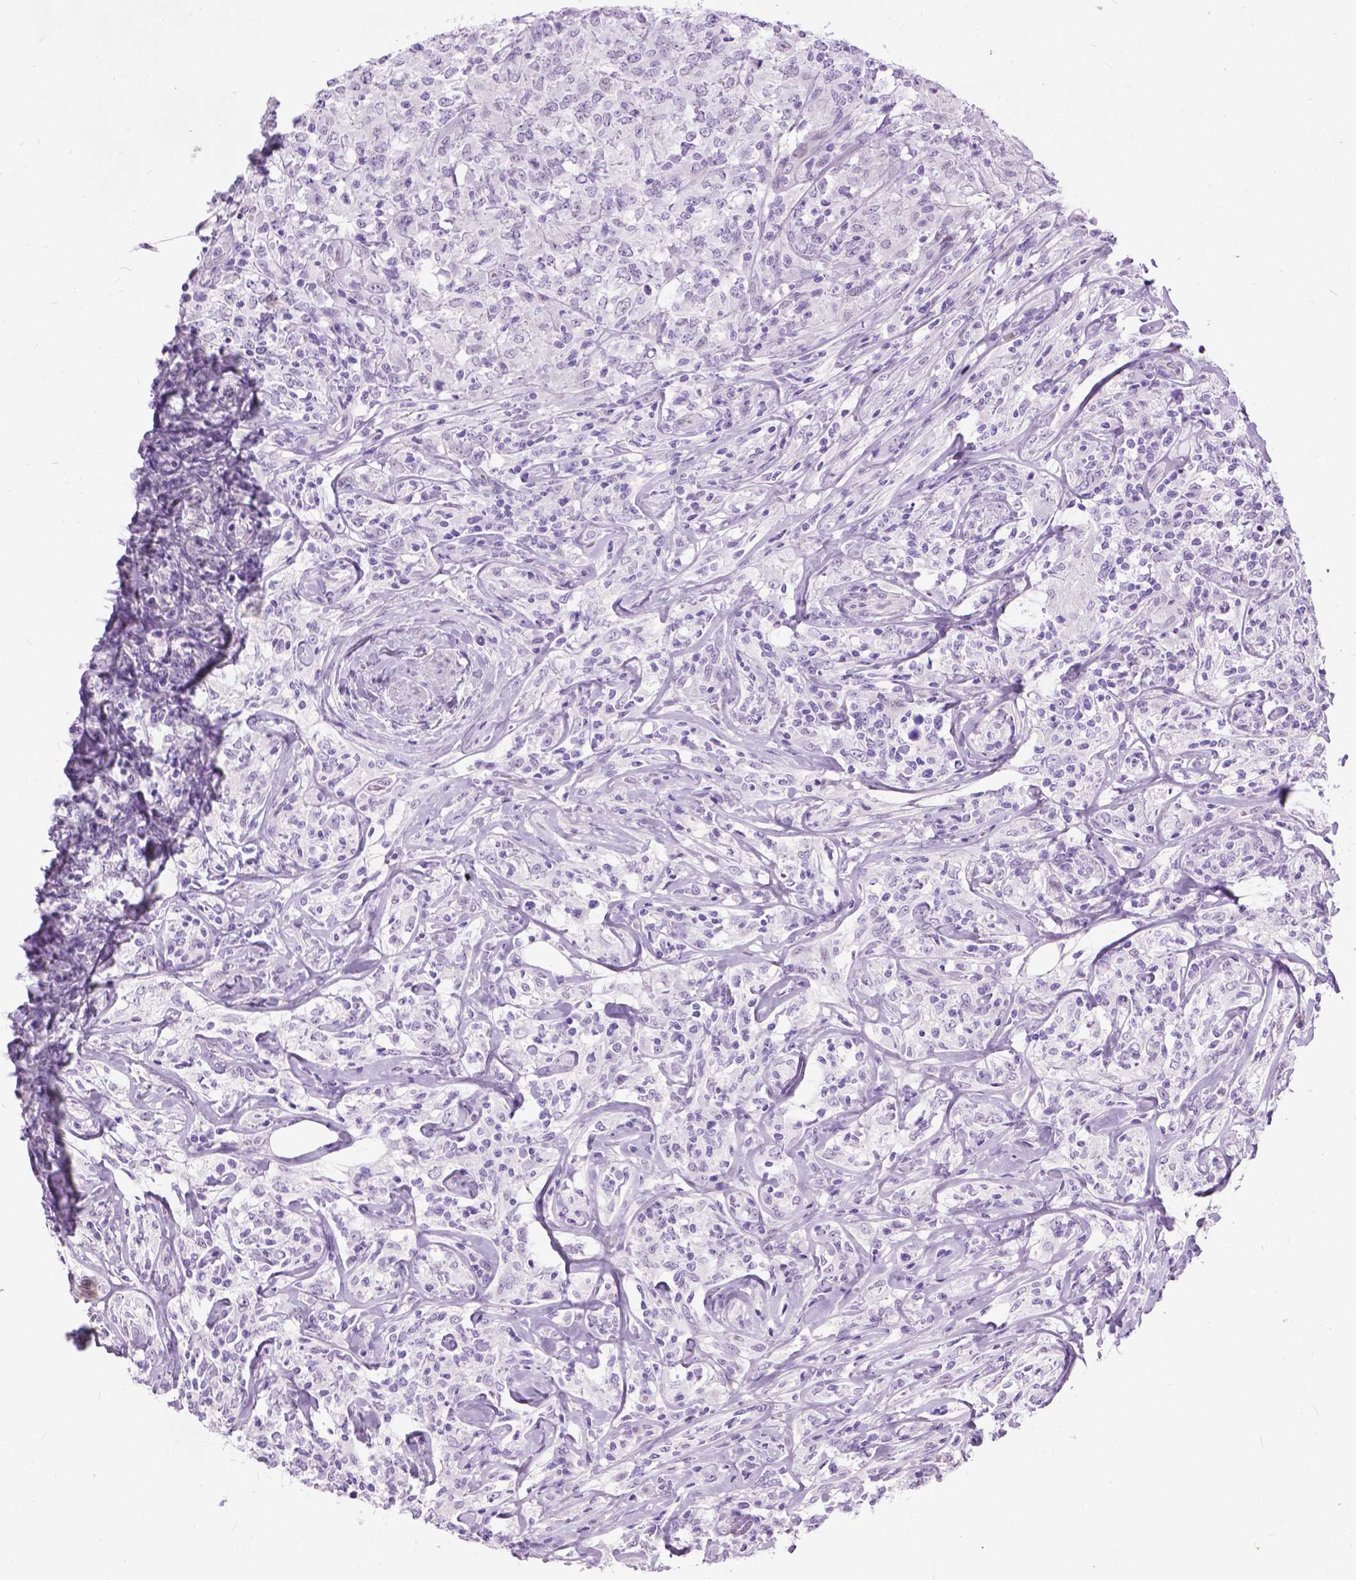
{"staining": {"intensity": "negative", "quantity": "none", "location": "none"}, "tissue": "lymphoma", "cell_type": "Tumor cells", "image_type": "cancer", "snomed": [{"axis": "morphology", "description": "Malignant lymphoma, non-Hodgkin's type, High grade"}, {"axis": "topography", "description": "Lymph node"}], "caption": "High magnification brightfield microscopy of lymphoma stained with DAB (3,3'-diaminobenzidine) (brown) and counterstained with hematoxylin (blue): tumor cells show no significant positivity.", "gene": "PROB1", "patient": {"sex": "female", "age": 84}}